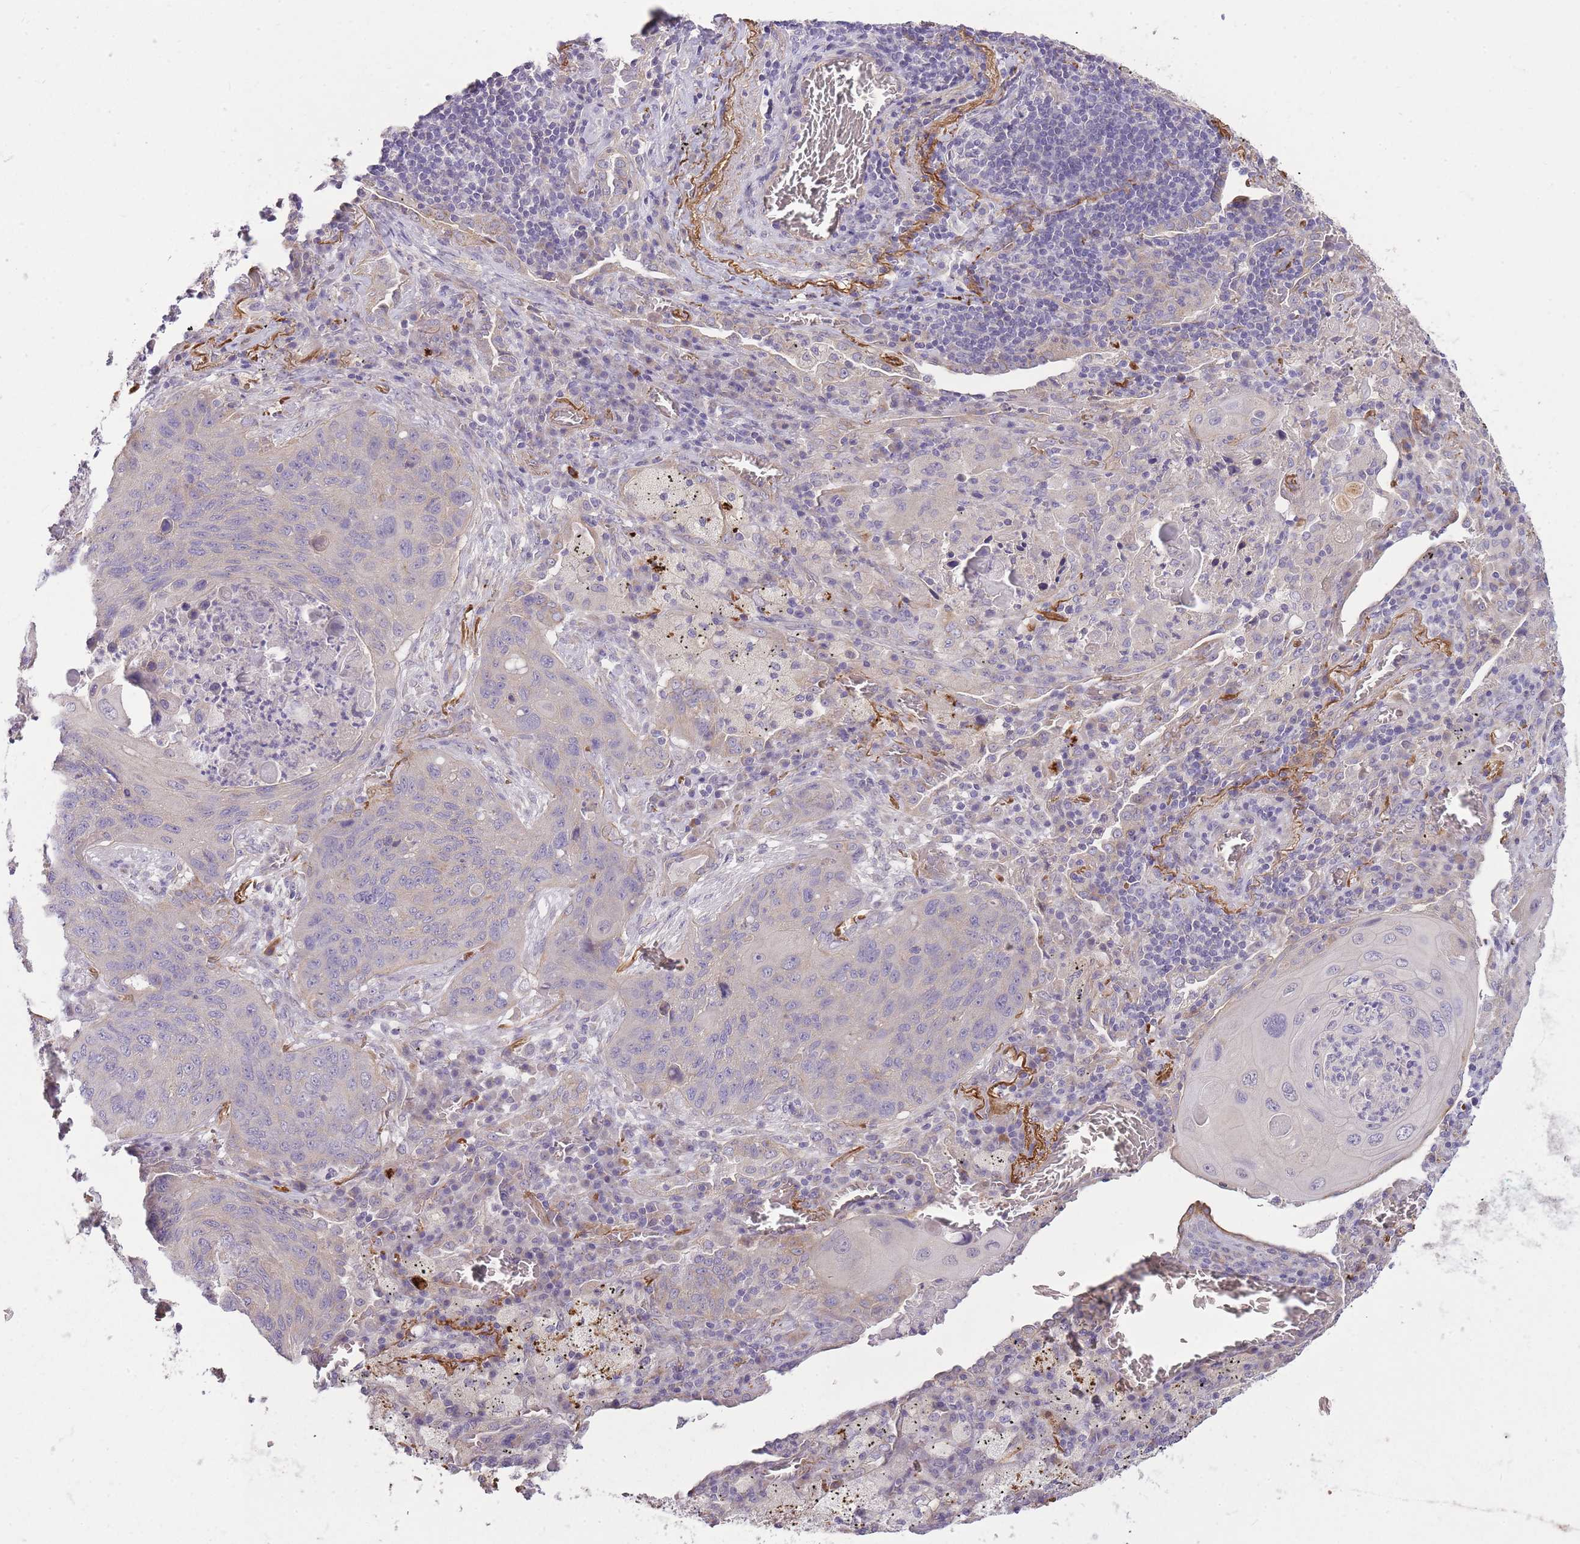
{"staining": {"intensity": "negative", "quantity": "none", "location": "none"}, "tissue": "lung cancer", "cell_type": "Tumor cells", "image_type": "cancer", "snomed": [{"axis": "morphology", "description": "Squamous cell carcinoma, NOS"}, {"axis": "topography", "description": "Lung"}], "caption": "Histopathology image shows no protein positivity in tumor cells of lung cancer tissue. Brightfield microscopy of IHC stained with DAB (3,3'-diaminobenzidine) (brown) and hematoxylin (blue), captured at high magnification.", "gene": "REV1", "patient": {"sex": "female", "age": 63}}